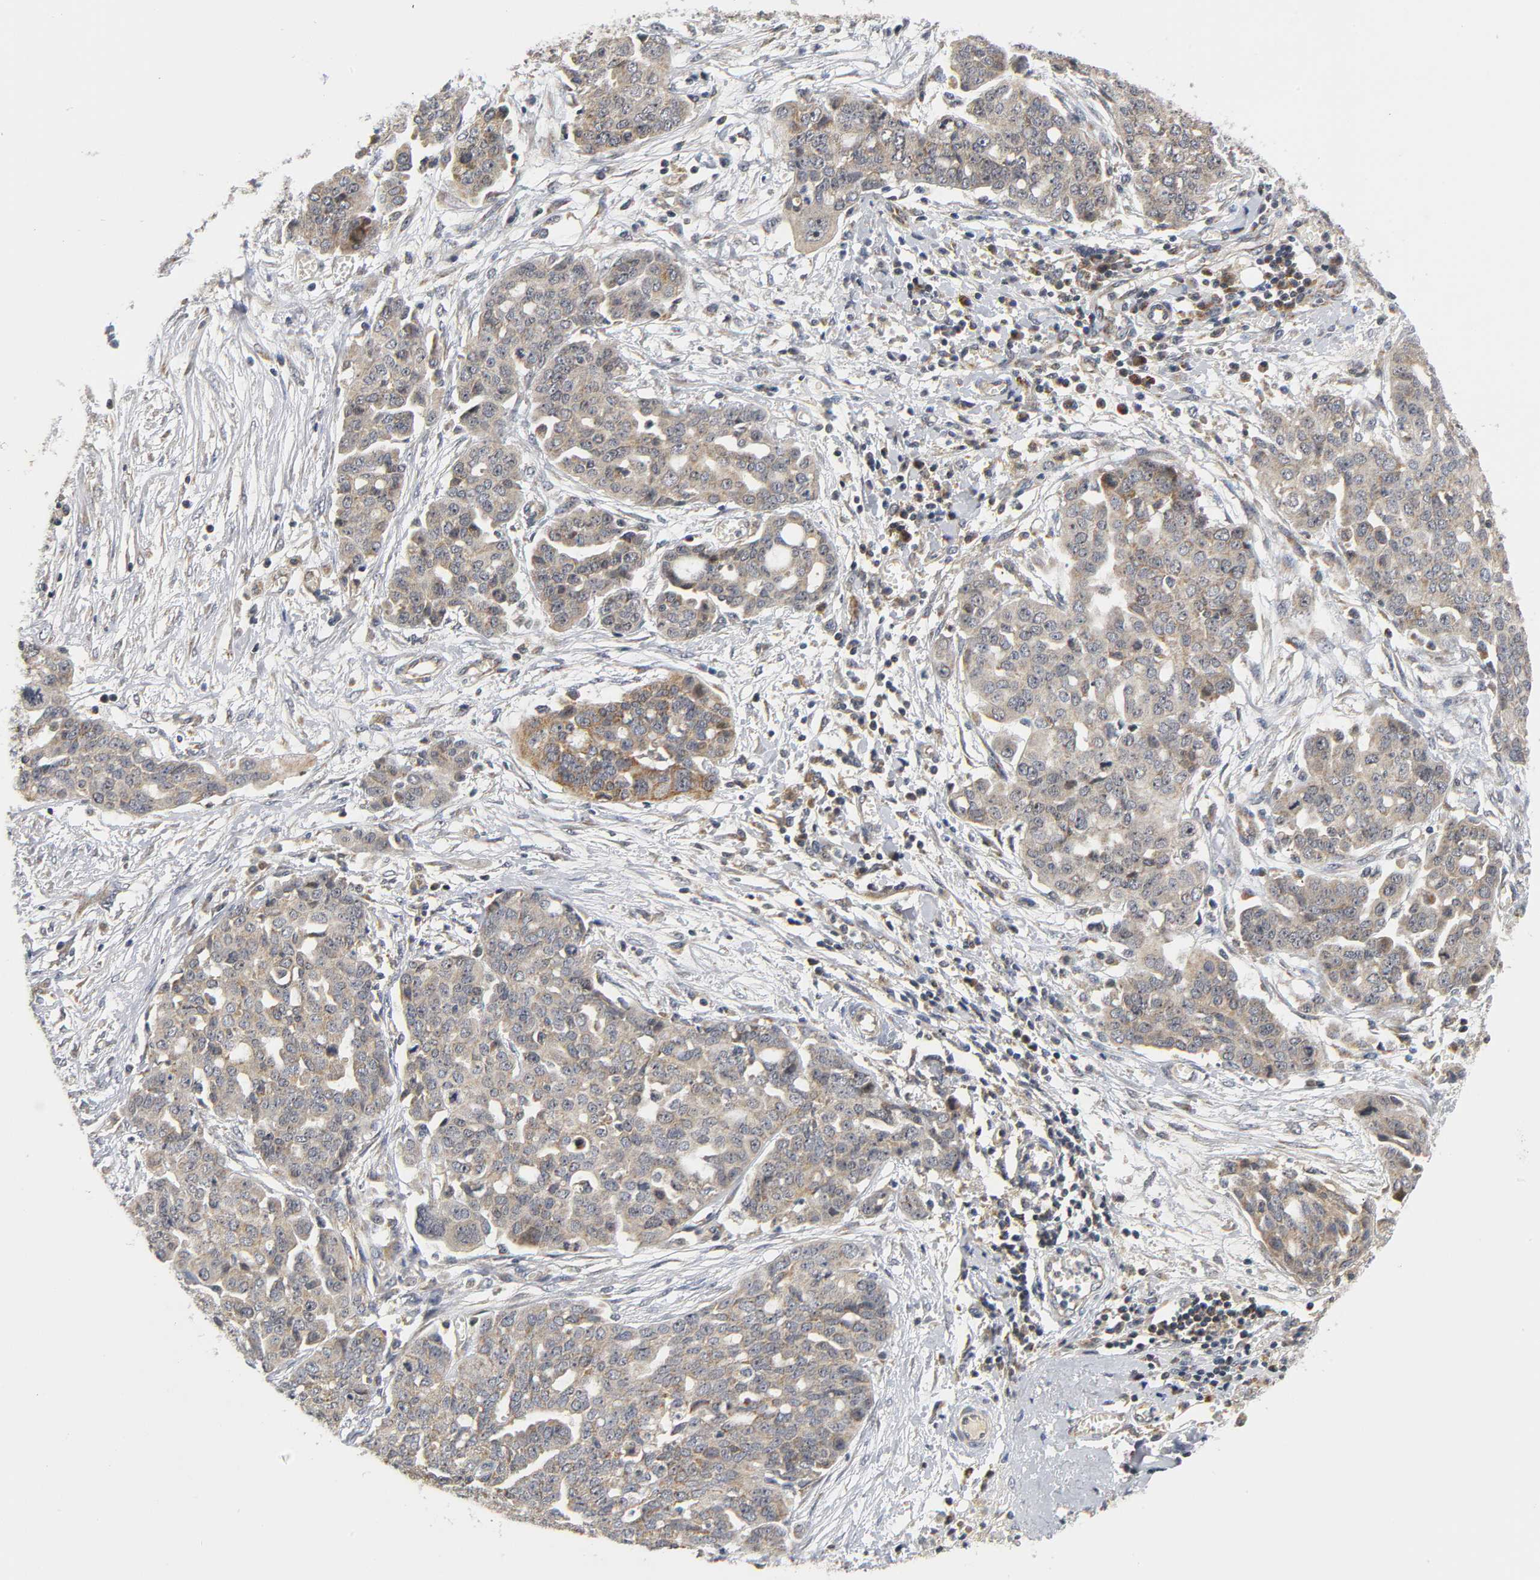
{"staining": {"intensity": "weak", "quantity": ">75%", "location": "cytoplasmic/membranous"}, "tissue": "ovarian cancer", "cell_type": "Tumor cells", "image_type": "cancer", "snomed": [{"axis": "morphology", "description": "Cystadenocarcinoma, serous, NOS"}, {"axis": "topography", "description": "Soft tissue"}, {"axis": "topography", "description": "Ovary"}], "caption": "This image reveals immunohistochemistry (IHC) staining of ovarian serous cystadenocarcinoma, with low weak cytoplasmic/membranous expression in approximately >75% of tumor cells.", "gene": "NRP1", "patient": {"sex": "female", "age": 57}}